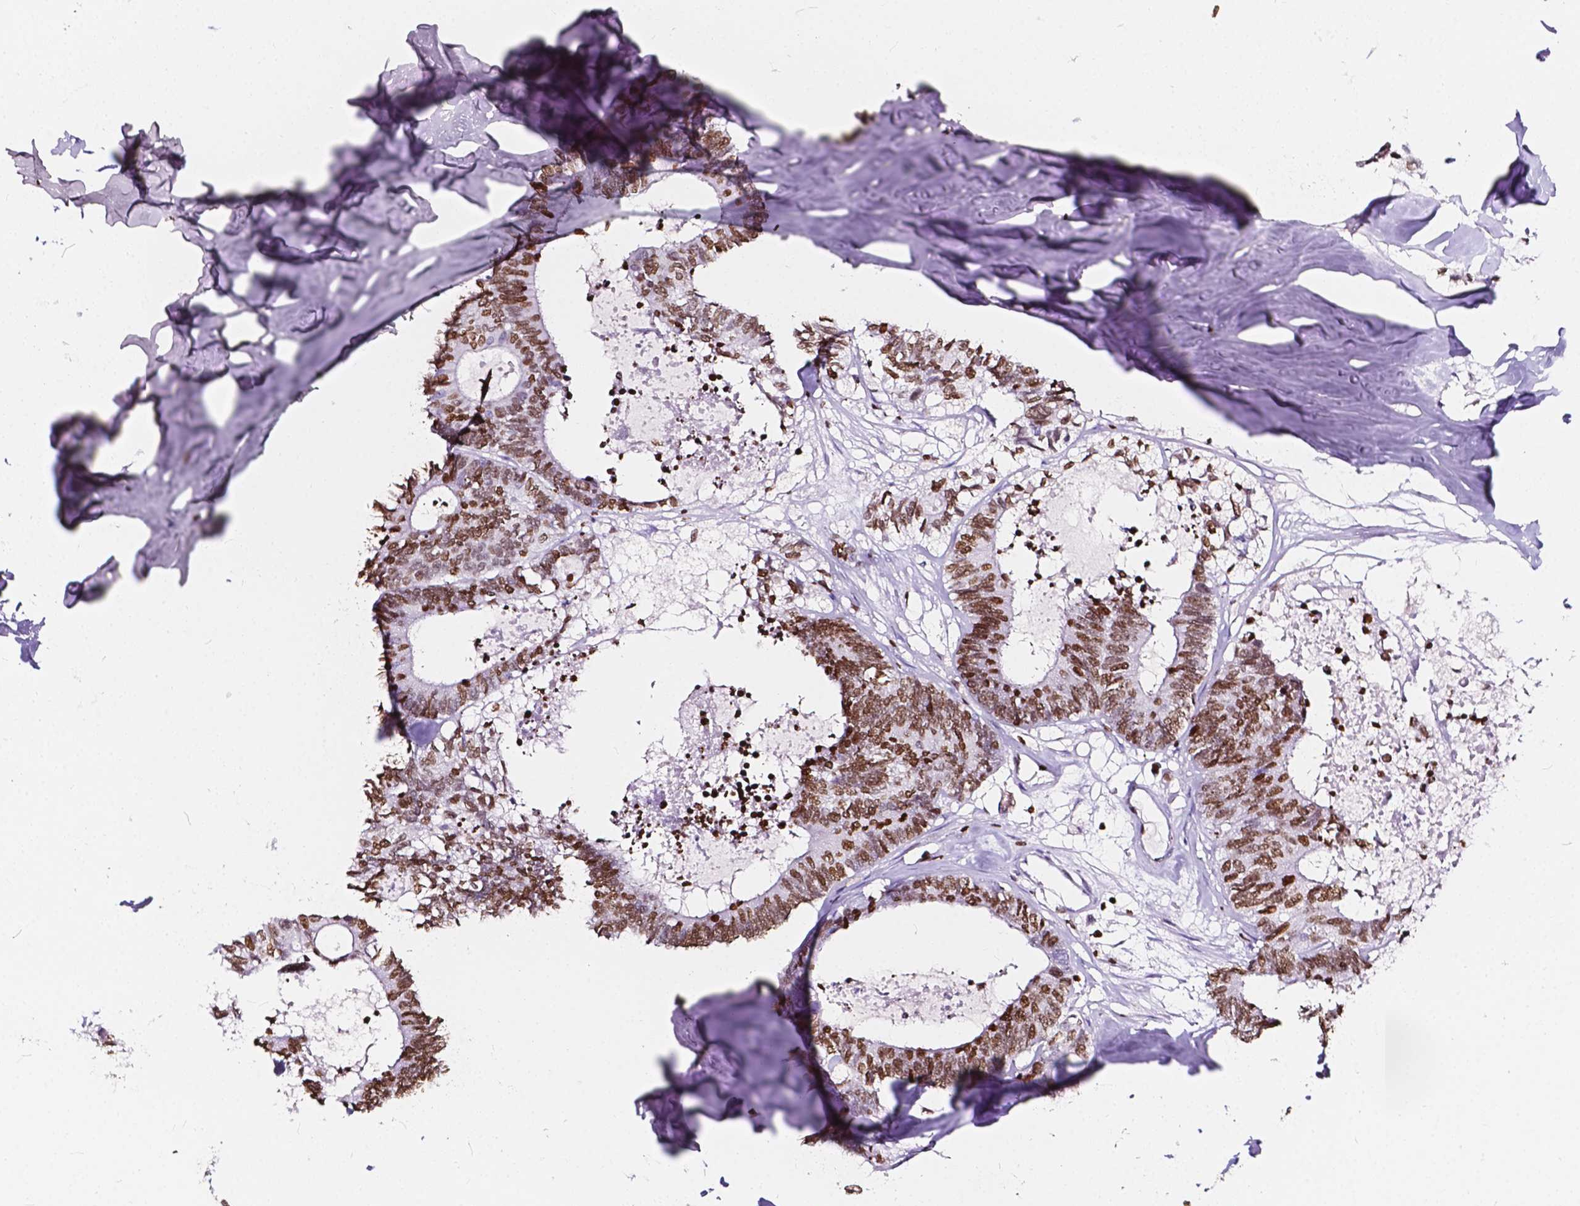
{"staining": {"intensity": "moderate", "quantity": ">75%", "location": "nuclear"}, "tissue": "colorectal cancer", "cell_type": "Tumor cells", "image_type": "cancer", "snomed": [{"axis": "morphology", "description": "Adenocarcinoma, NOS"}, {"axis": "topography", "description": "Colon"}, {"axis": "topography", "description": "Rectum"}], "caption": "Immunohistochemical staining of human colorectal cancer (adenocarcinoma) shows moderate nuclear protein staining in approximately >75% of tumor cells.", "gene": "CBY3", "patient": {"sex": "male", "age": 57}}